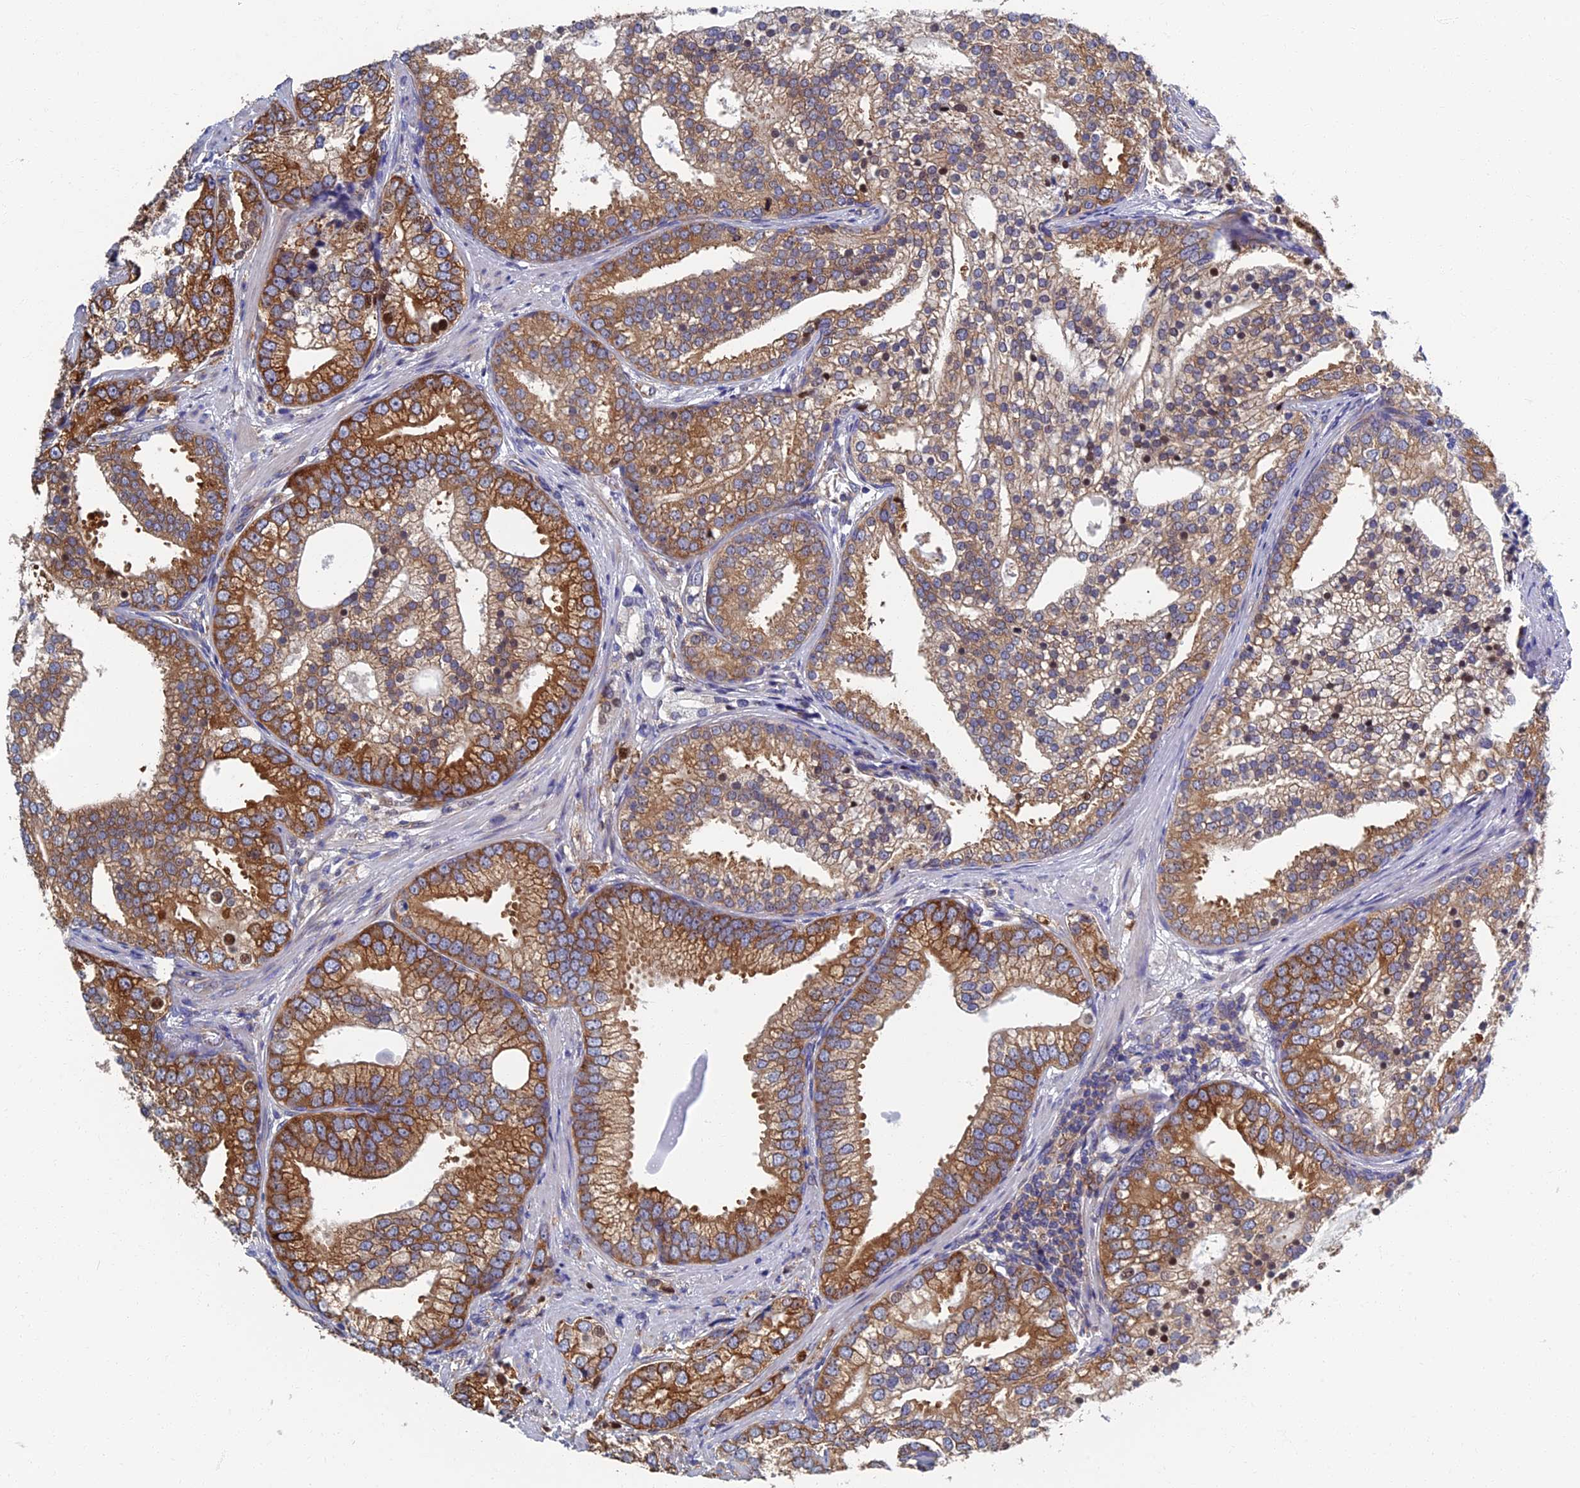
{"staining": {"intensity": "strong", "quantity": "25%-75%", "location": "cytoplasmic/membranous"}, "tissue": "prostate cancer", "cell_type": "Tumor cells", "image_type": "cancer", "snomed": [{"axis": "morphology", "description": "Adenocarcinoma, High grade"}, {"axis": "topography", "description": "Prostate"}], "caption": "A high amount of strong cytoplasmic/membranous staining is seen in approximately 25%-75% of tumor cells in prostate cancer tissue. (IHC, brightfield microscopy, high magnification).", "gene": "YBX1", "patient": {"sex": "male", "age": 75}}